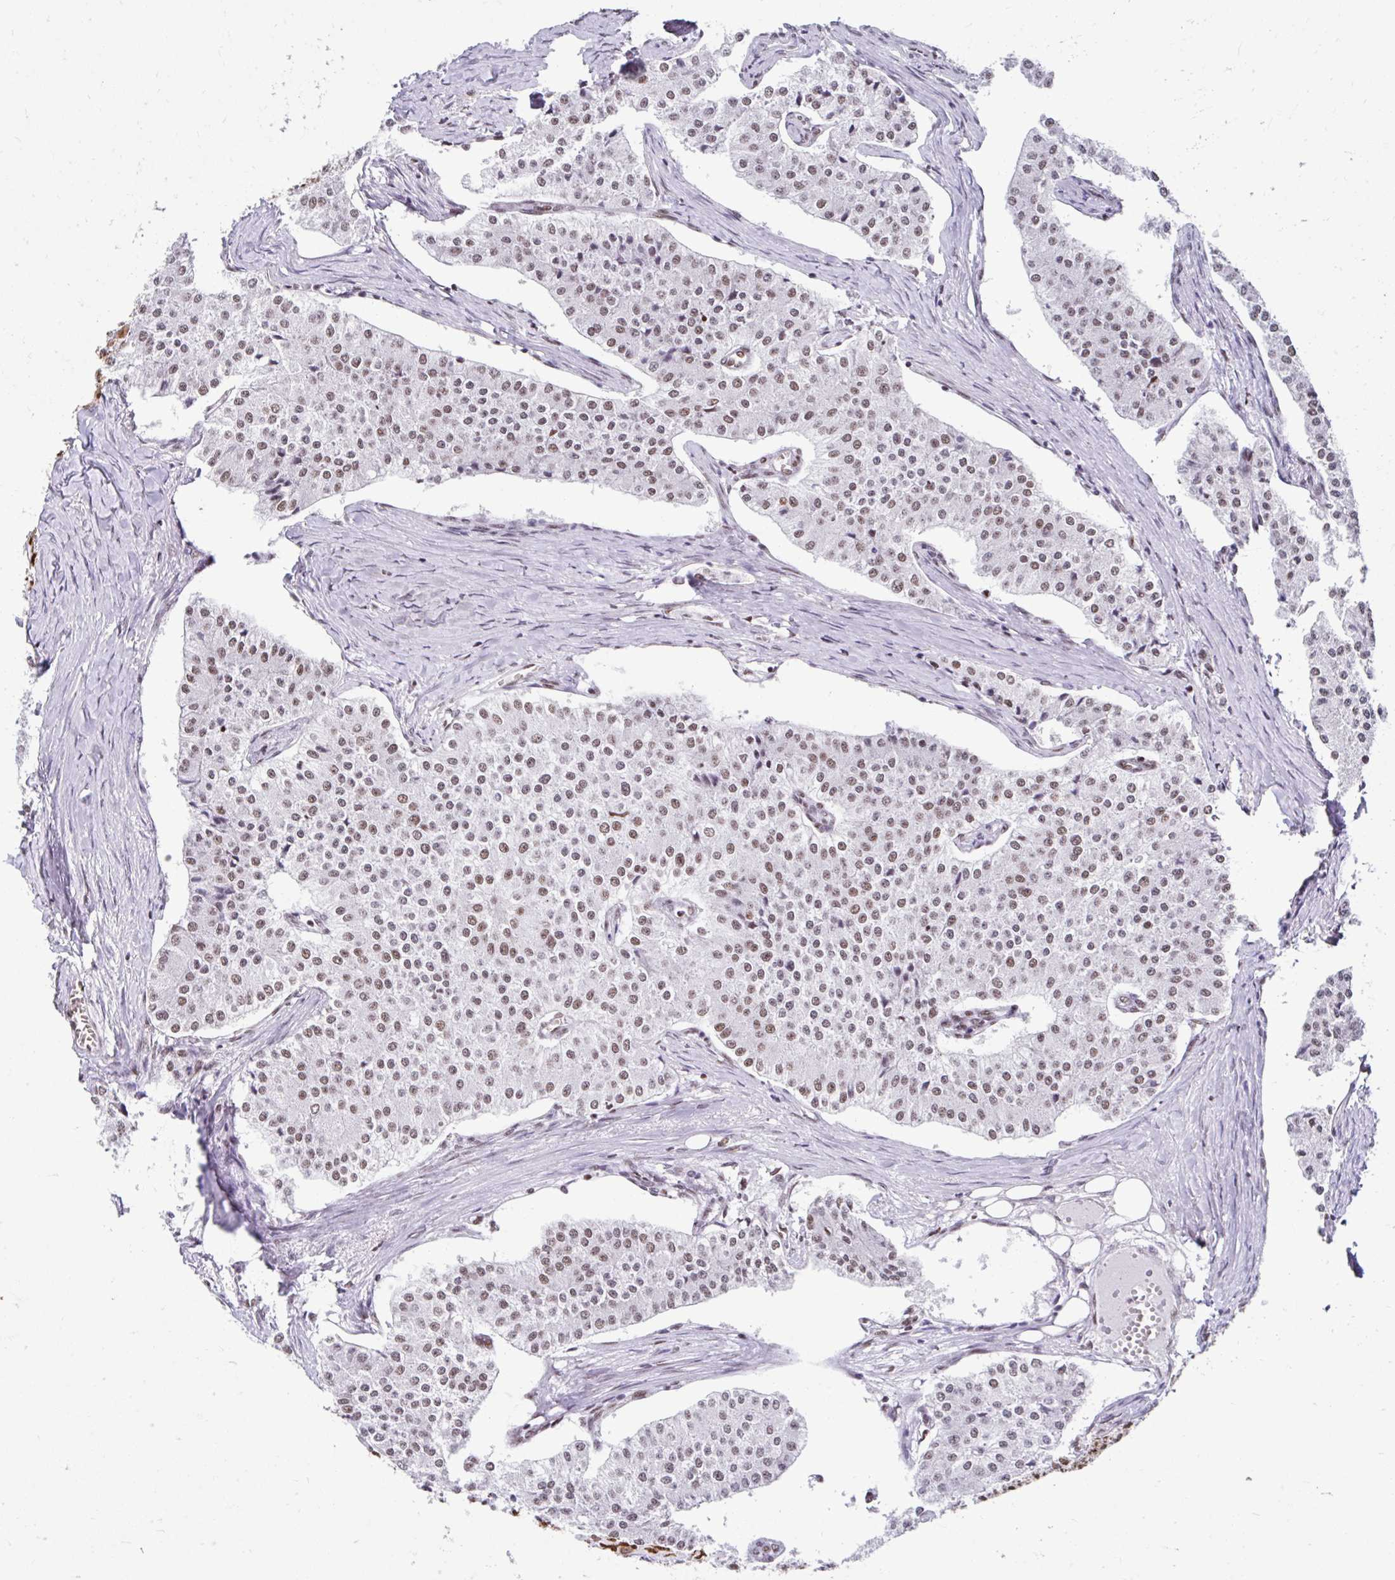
{"staining": {"intensity": "moderate", "quantity": ">75%", "location": "nuclear"}, "tissue": "carcinoid", "cell_type": "Tumor cells", "image_type": "cancer", "snomed": [{"axis": "morphology", "description": "Carcinoid, malignant, NOS"}, {"axis": "topography", "description": "Colon"}], "caption": "The immunohistochemical stain highlights moderate nuclear expression in tumor cells of carcinoid tissue.", "gene": "KHDRBS1", "patient": {"sex": "female", "age": 52}}